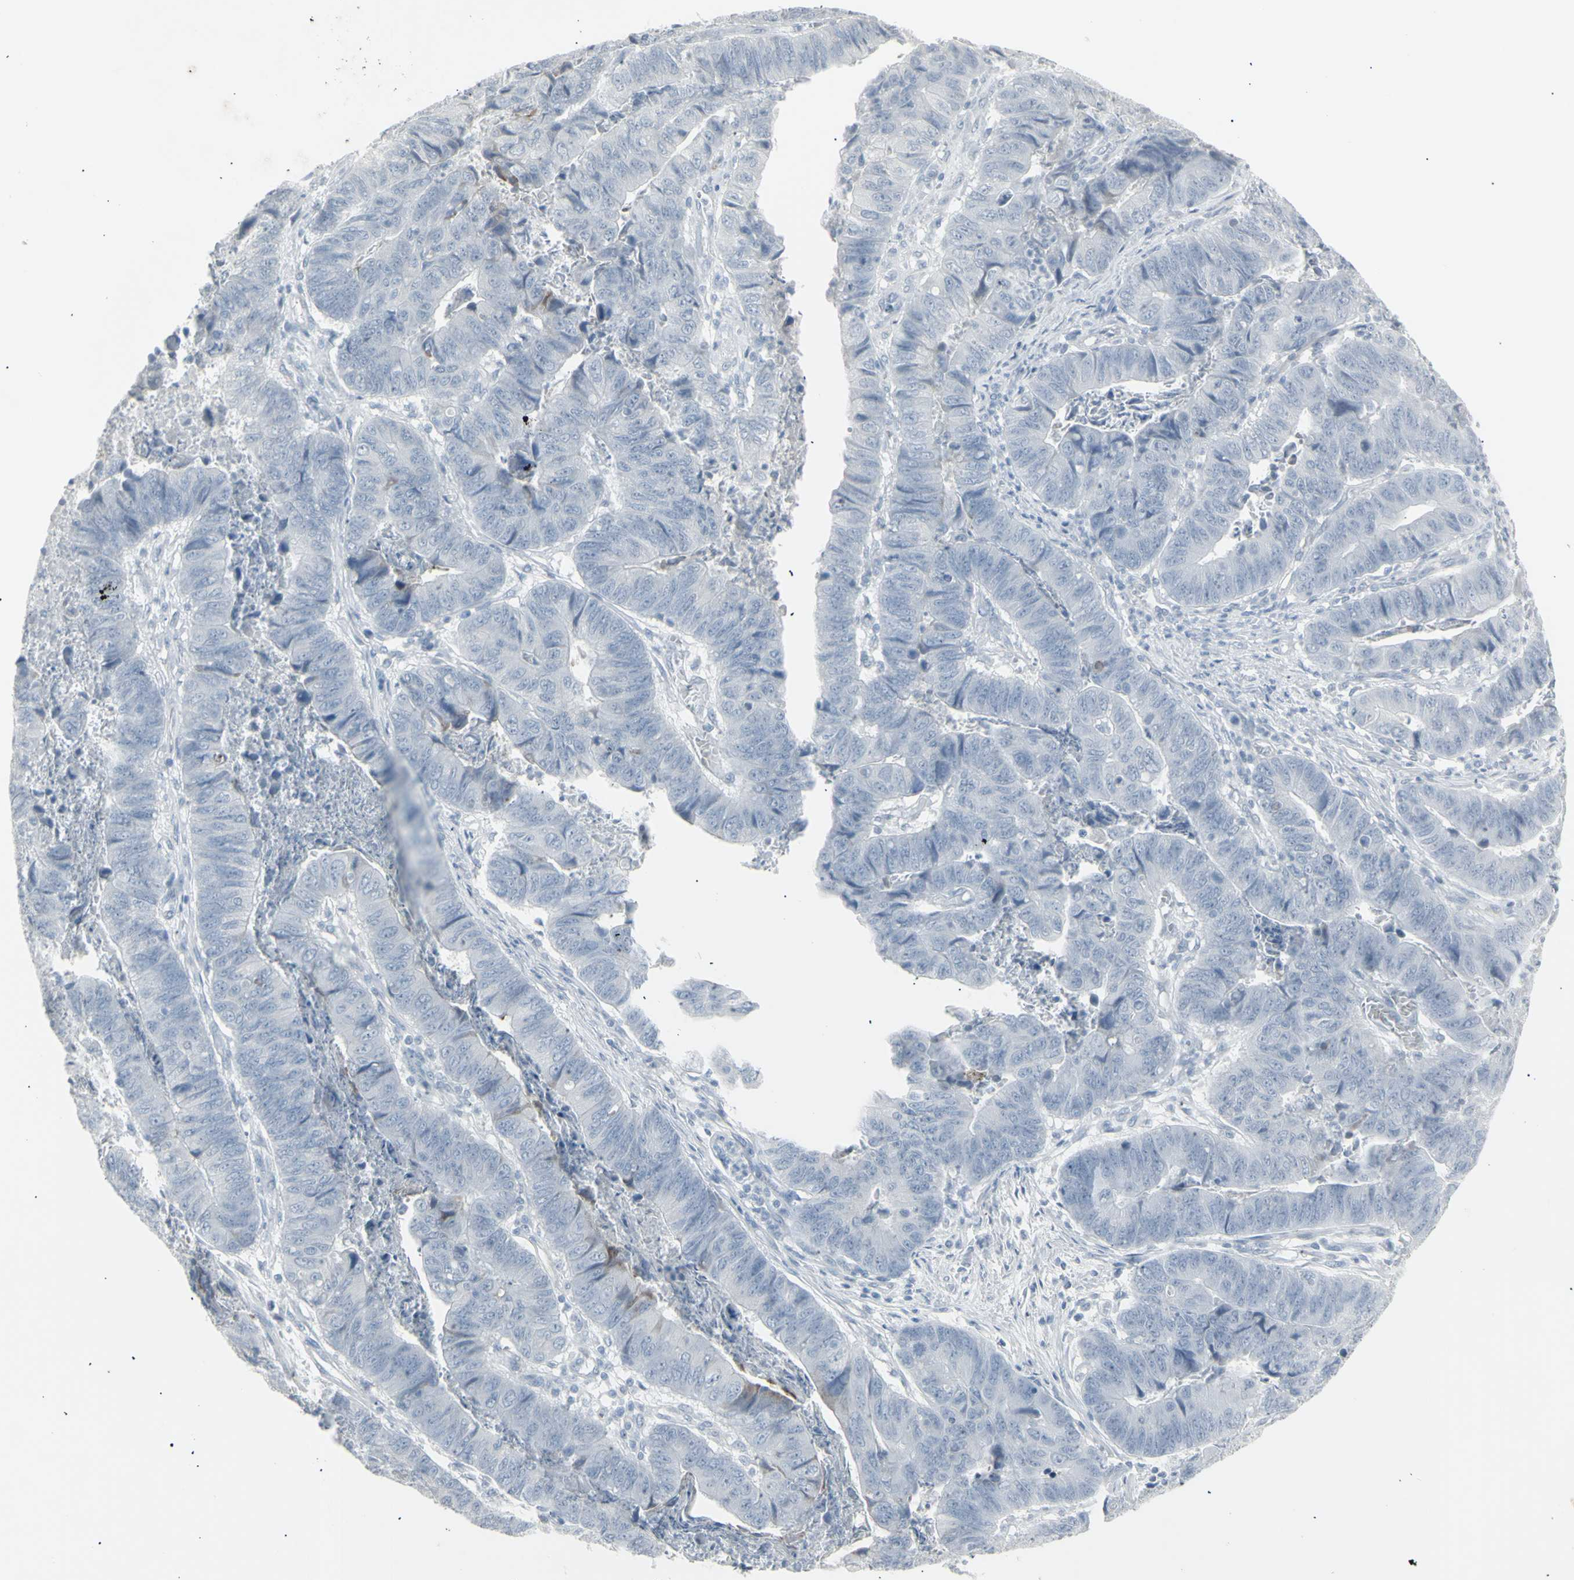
{"staining": {"intensity": "negative", "quantity": "none", "location": "none"}, "tissue": "stomach cancer", "cell_type": "Tumor cells", "image_type": "cancer", "snomed": [{"axis": "morphology", "description": "Adenocarcinoma, NOS"}, {"axis": "topography", "description": "Stomach, lower"}], "caption": "Tumor cells are negative for brown protein staining in stomach adenocarcinoma. (Immunohistochemistry (ihc), brightfield microscopy, high magnification).", "gene": "YBX2", "patient": {"sex": "male", "age": 77}}